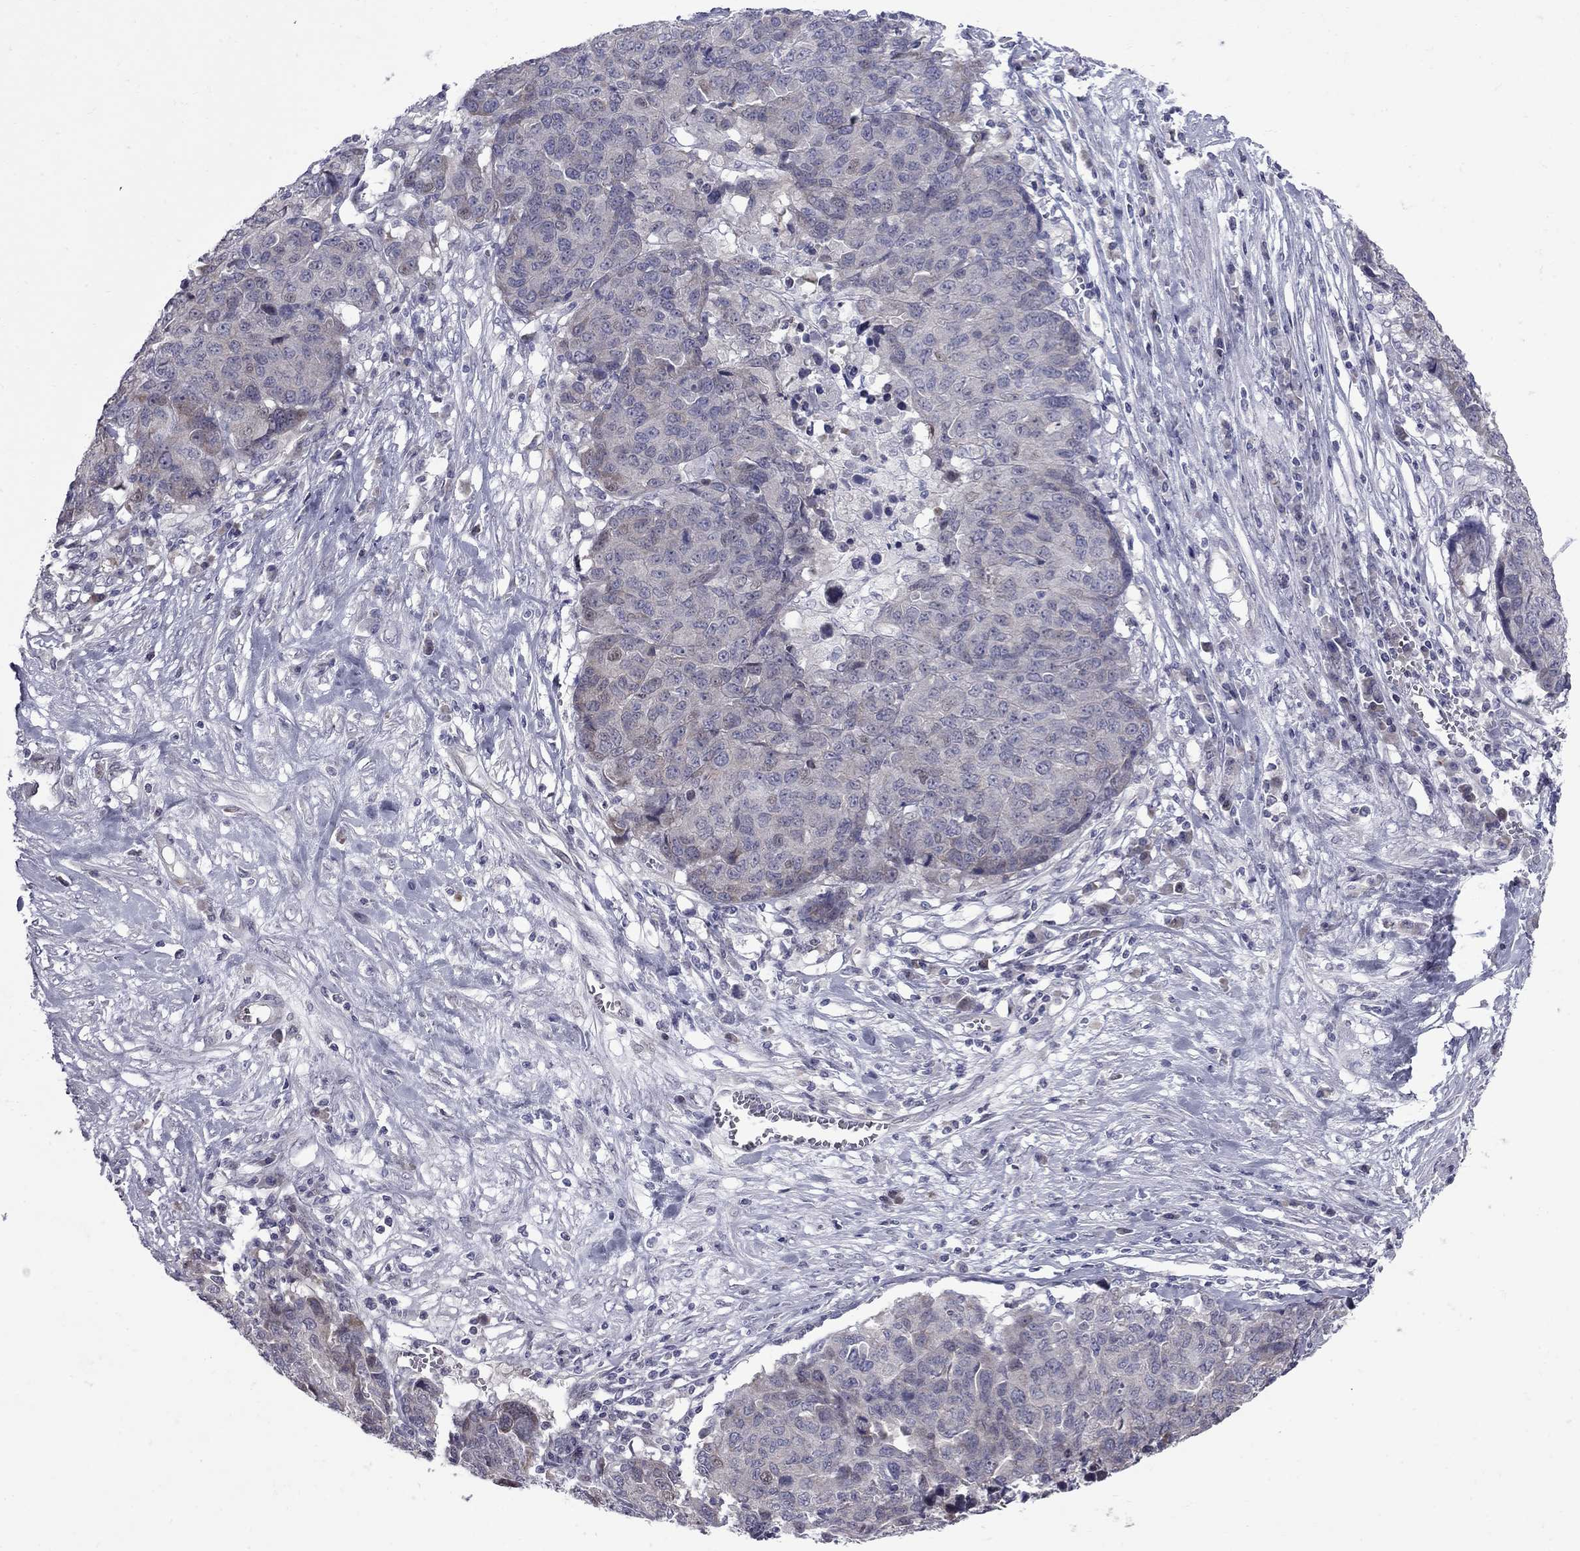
{"staining": {"intensity": "negative", "quantity": "none", "location": "none"}, "tissue": "ovarian cancer", "cell_type": "Tumor cells", "image_type": "cancer", "snomed": [{"axis": "morphology", "description": "Cystadenocarcinoma, serous, NOS"}, {"axis": "topography", "description": "Ovary"}], "caption": "DAB immunohistochemical staining of human ovarian cancer (serous cystadenocarcinoma) reveals no significant expression in tumor cells.", "gene": "NRARP", "patient": {"sex": "female", "age": 87}}